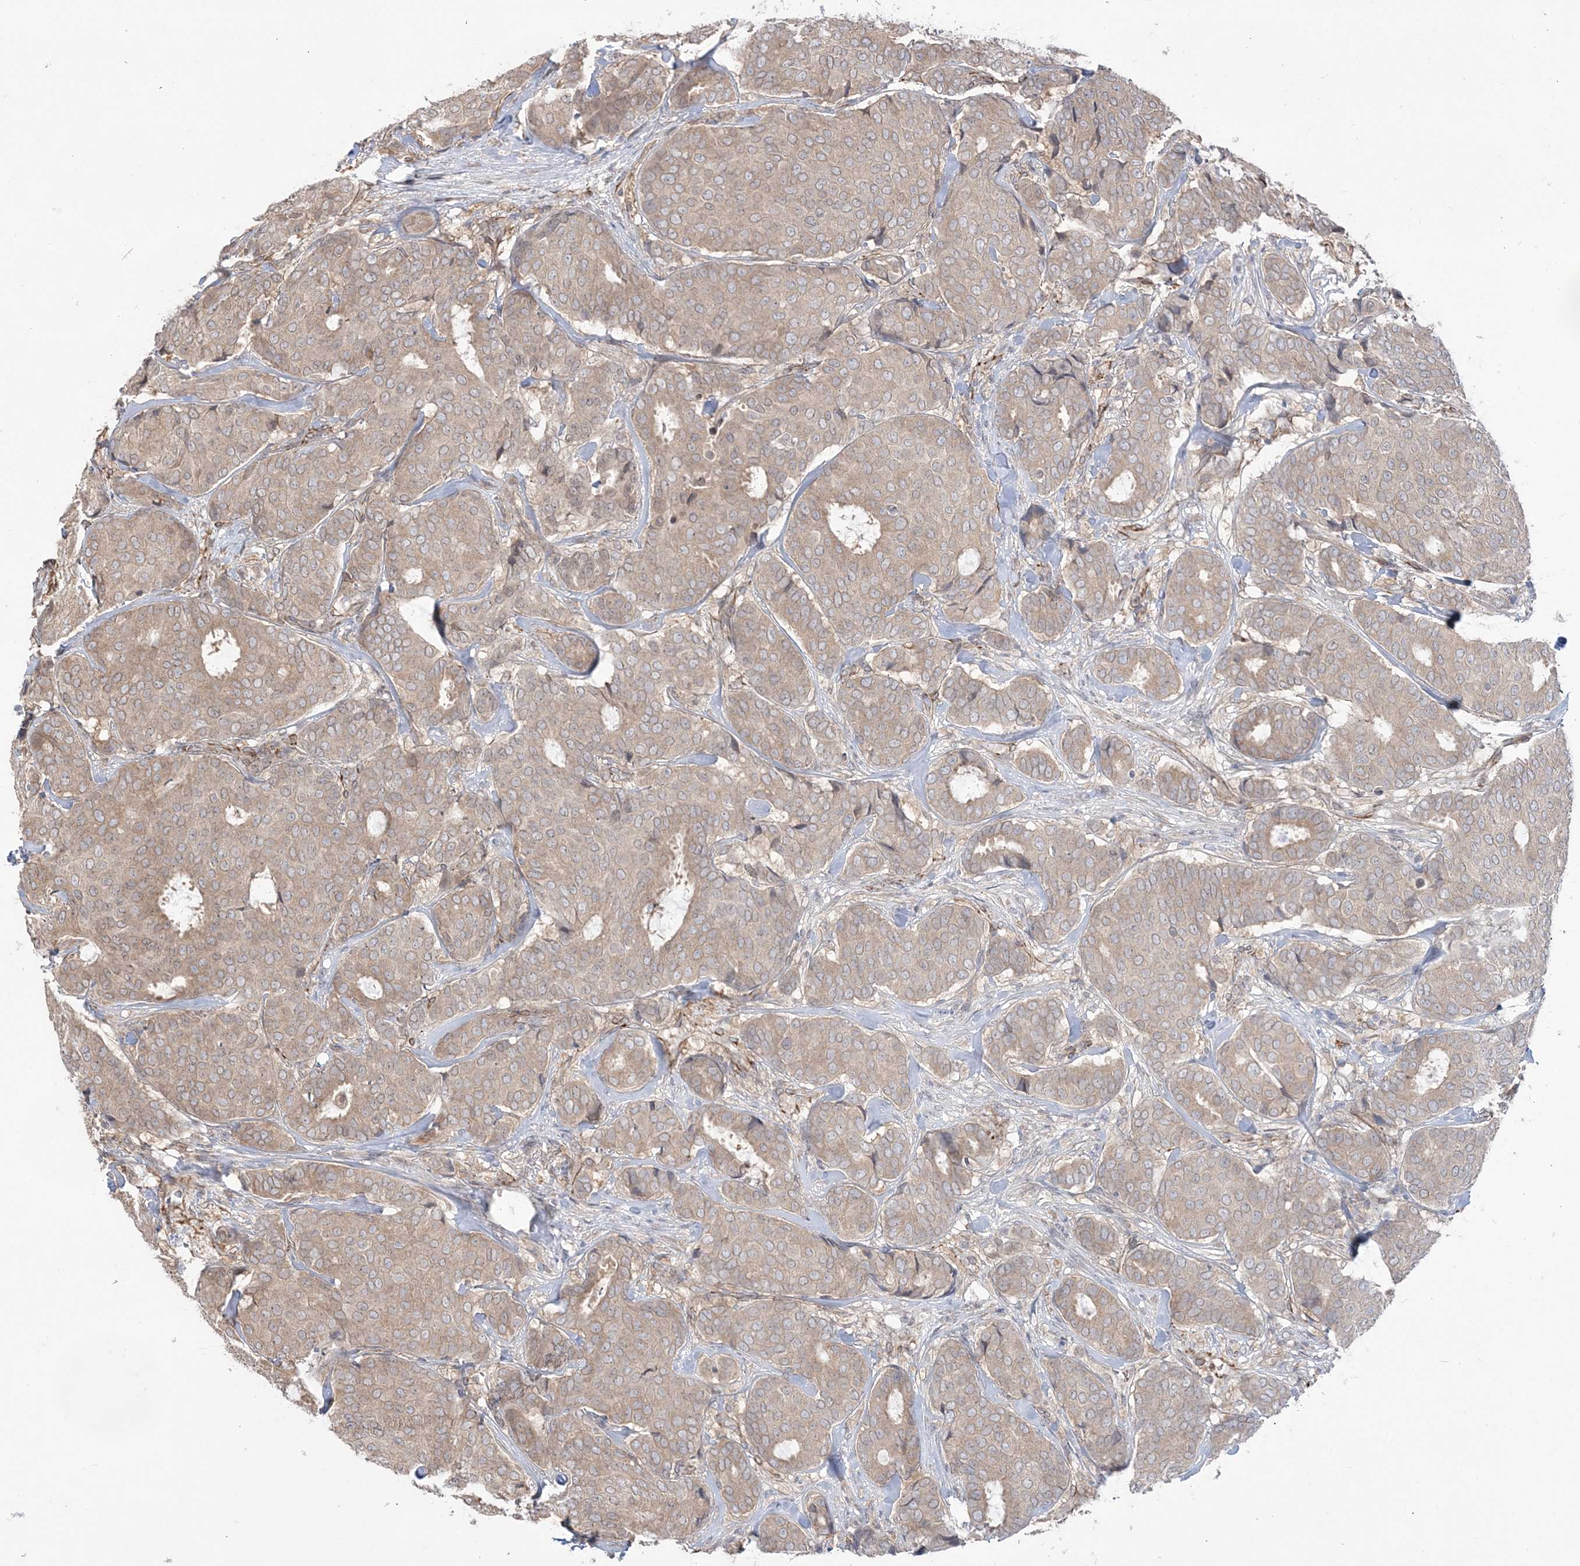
{"staining": {"intensity": "weak", "quantity": ">75%", "location": "cytoplasmic/membranous"}, "tissue": "breast cancer", "cell_type": "Tumor cells", "image_type": "cancer", "snomed": [{"axis": "morphology", "description": "Duct carcinoma"}, {"axis": "topography", "description": "Breast"}], "caption": "Breast cancer stained with a protein marker exhibits weak staining in tumor cells.", "gene": "DHX57", "patient": {"sex": "female", "age": 75}}